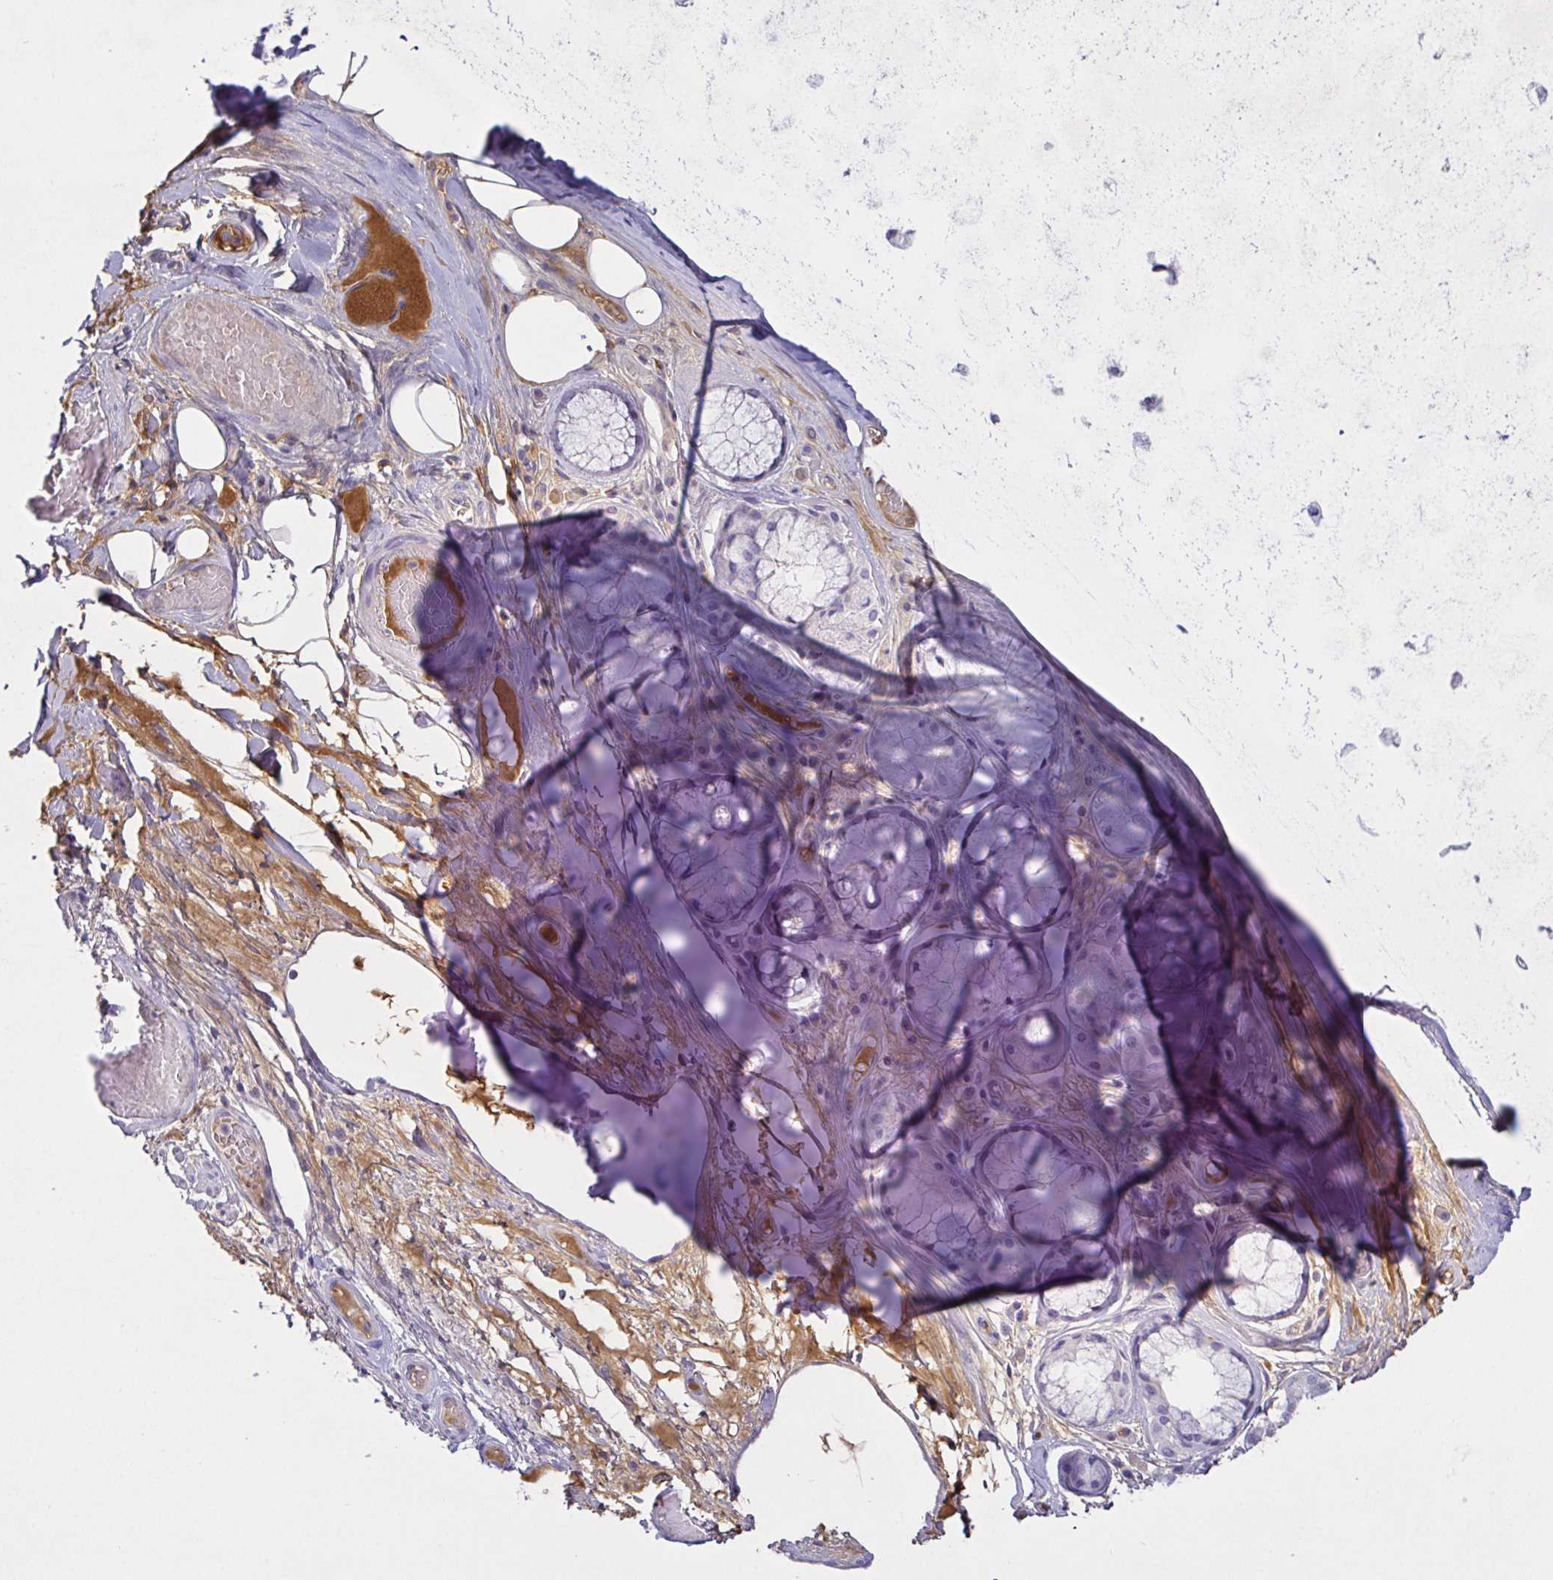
{"staining": {"intensity": "negative", "quantity": "none", "location": "none"}, "tissue": "soft tissue", "cell_type": "Chondrocytes", "image_type": "normal", "snomed": [{"axis": "morphology", "description": "Normal tissue, NOS"}, {"axis": "topography", "description": "Cartilage tissue"}, {"axis": "topography", "description": "Bronchus"}], "caption": "Benign soft tissue was stained to show a protein in brown. There is no significant positivity in chondrocytes. (DAB (3,3'-diaminobenzidine) immunohistochemistry (IHC) visualized using brightfield microscopy, high magnification).", "gene": "SAA2", "patient": {"sex": "male", "age": 64}}